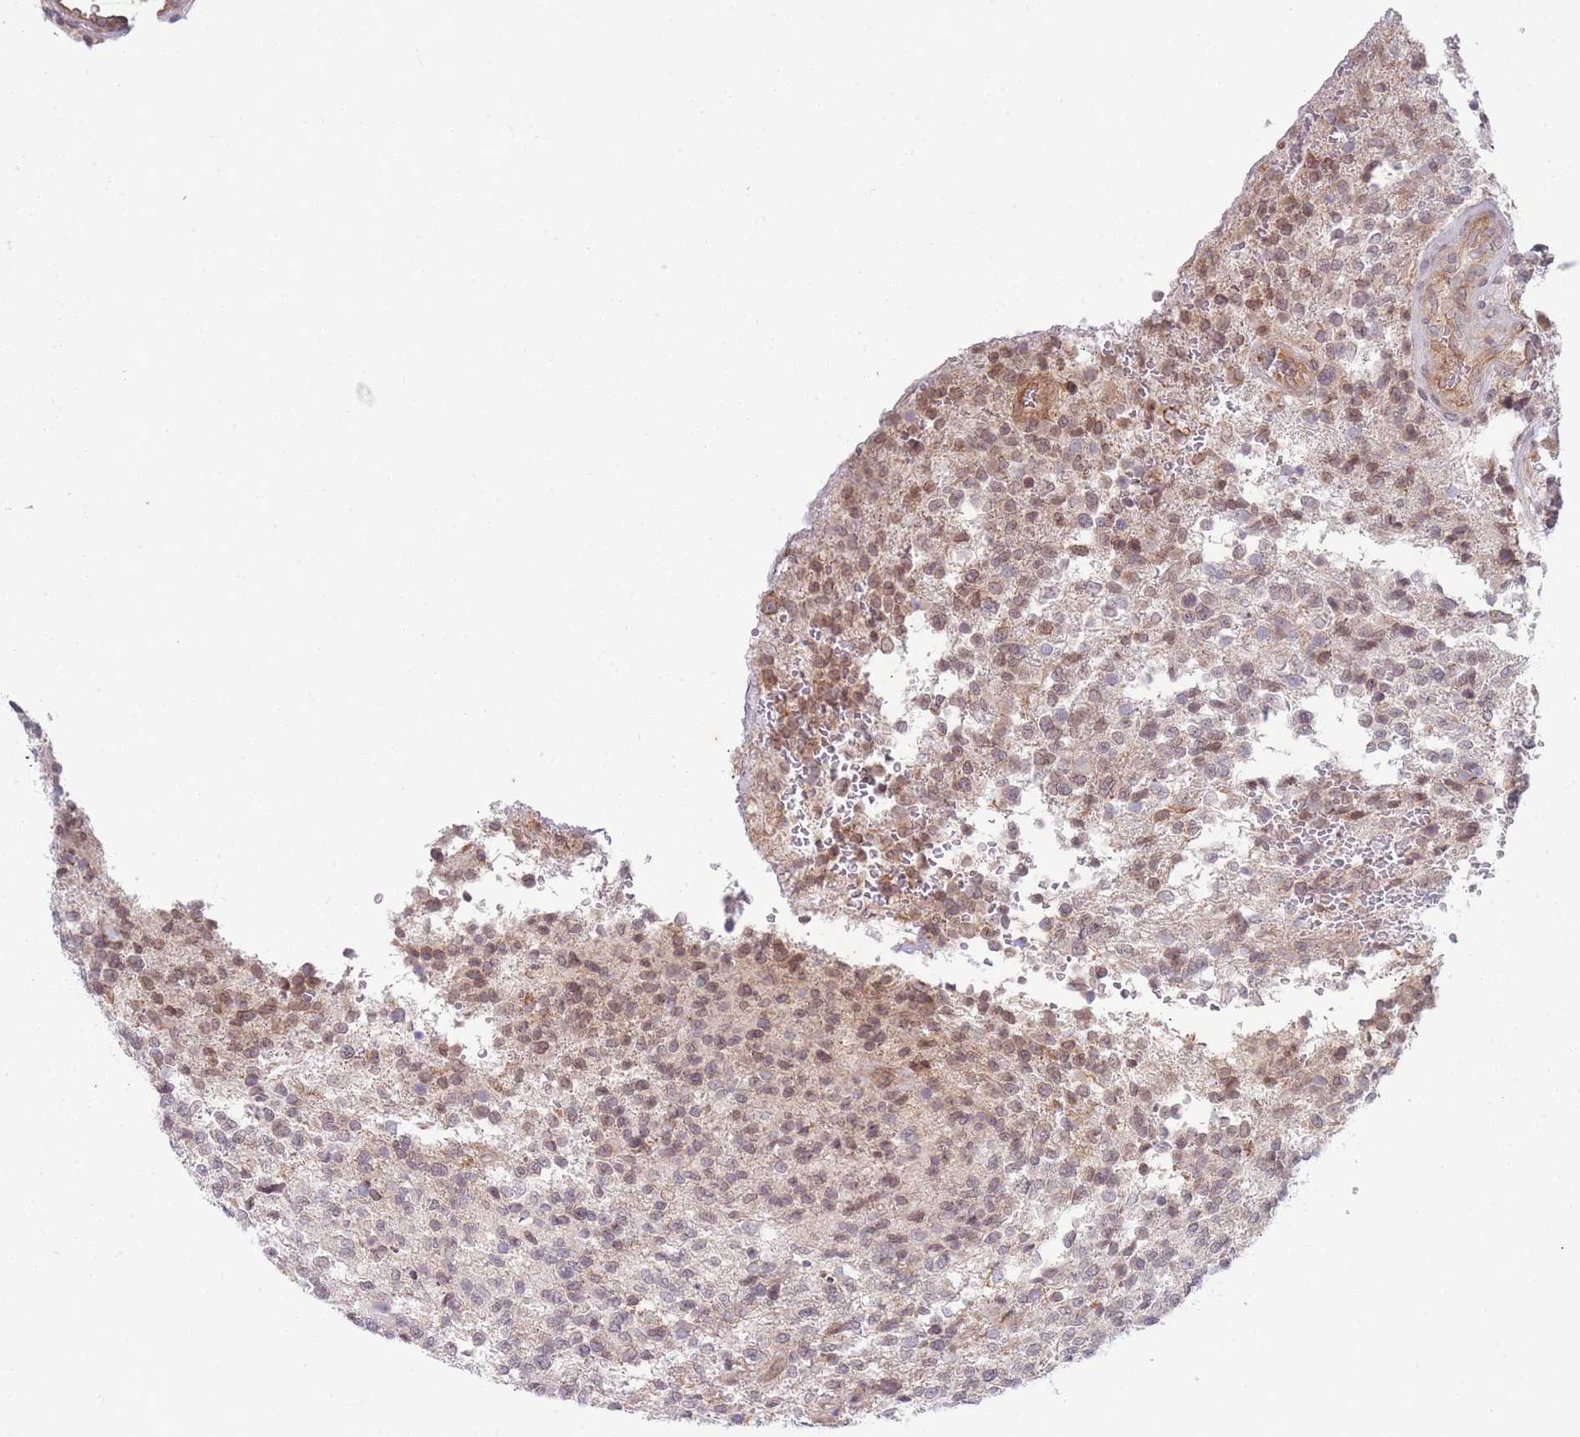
{"staining": {"intensity": "weak", "quantity": ">75%", "location": "nuclear"}, "tissue": "glioma", "cell_type": "Tumor cells", "image_type": "cancer", "snomed": [{"axis": "morphology", "description": "Glioma, malignant, High grade"}, {"axis": "topography", "description": "Brain"}], "caption": "Immunohistochemical staining of human high-grade glioma (malignant) reveals low levels of weak nuclear expression in approximately >75% of tumor cells.", "gene": "VRK2", "patient": {"sex": "male", "age": 56}}